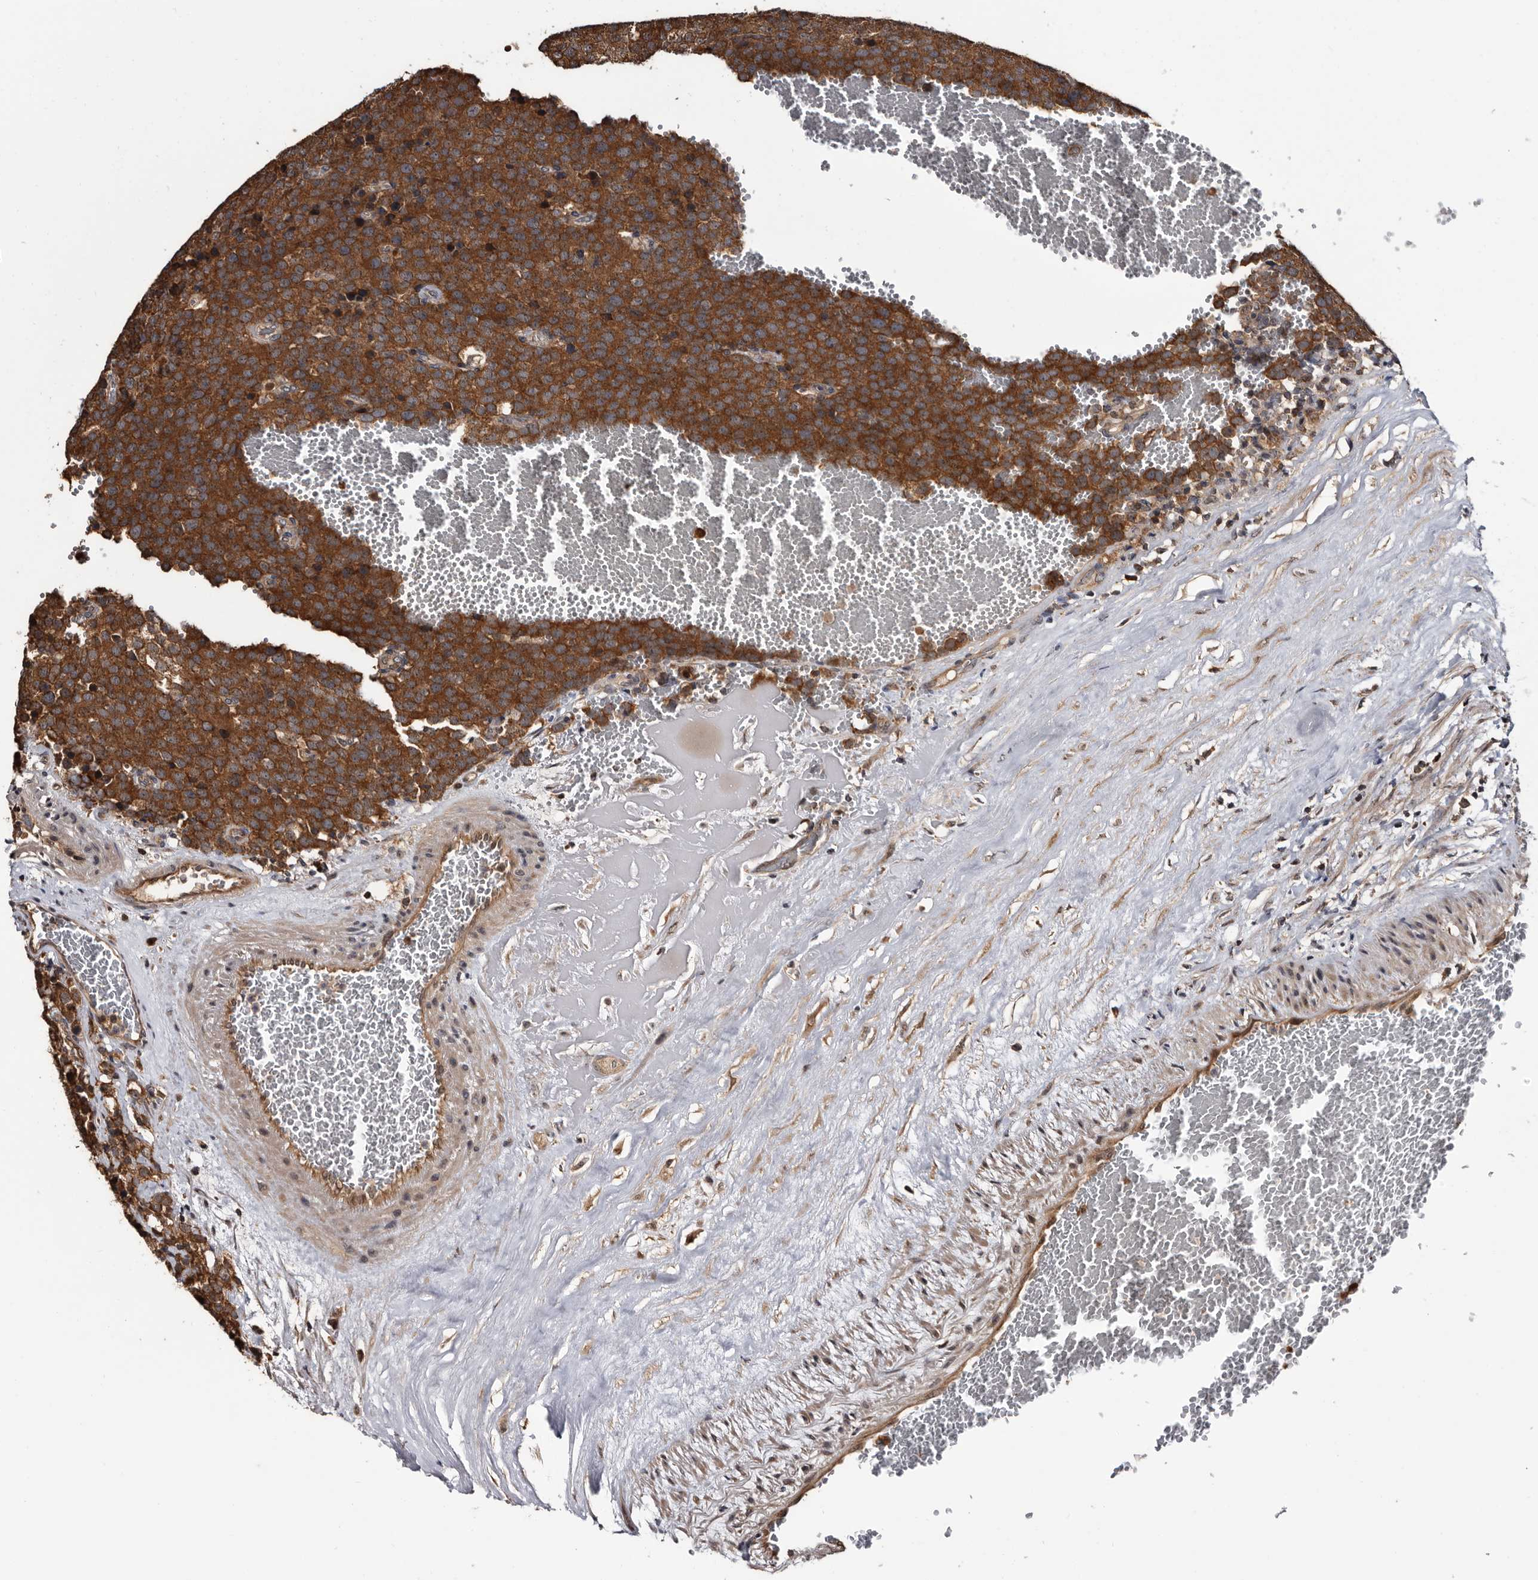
{"staining": {"intensity": "strong", "quantity": ">75%", "location": "cytoplasmic/membranous"}, "tissue": "testis cancer", "cell_type": "Tumor cells", "image_type": "cancer", "snomed": [{"axis": "morphology", "description": "Seminoma, NOS"}, {"axis": "topography", "description": "Testis"}], "caption": "Testis seminoma stained with a protein marker exhibits strong staining in tumor cells.", "gene": "TTI2", "patient": {"sex": "male", "age": 71}}